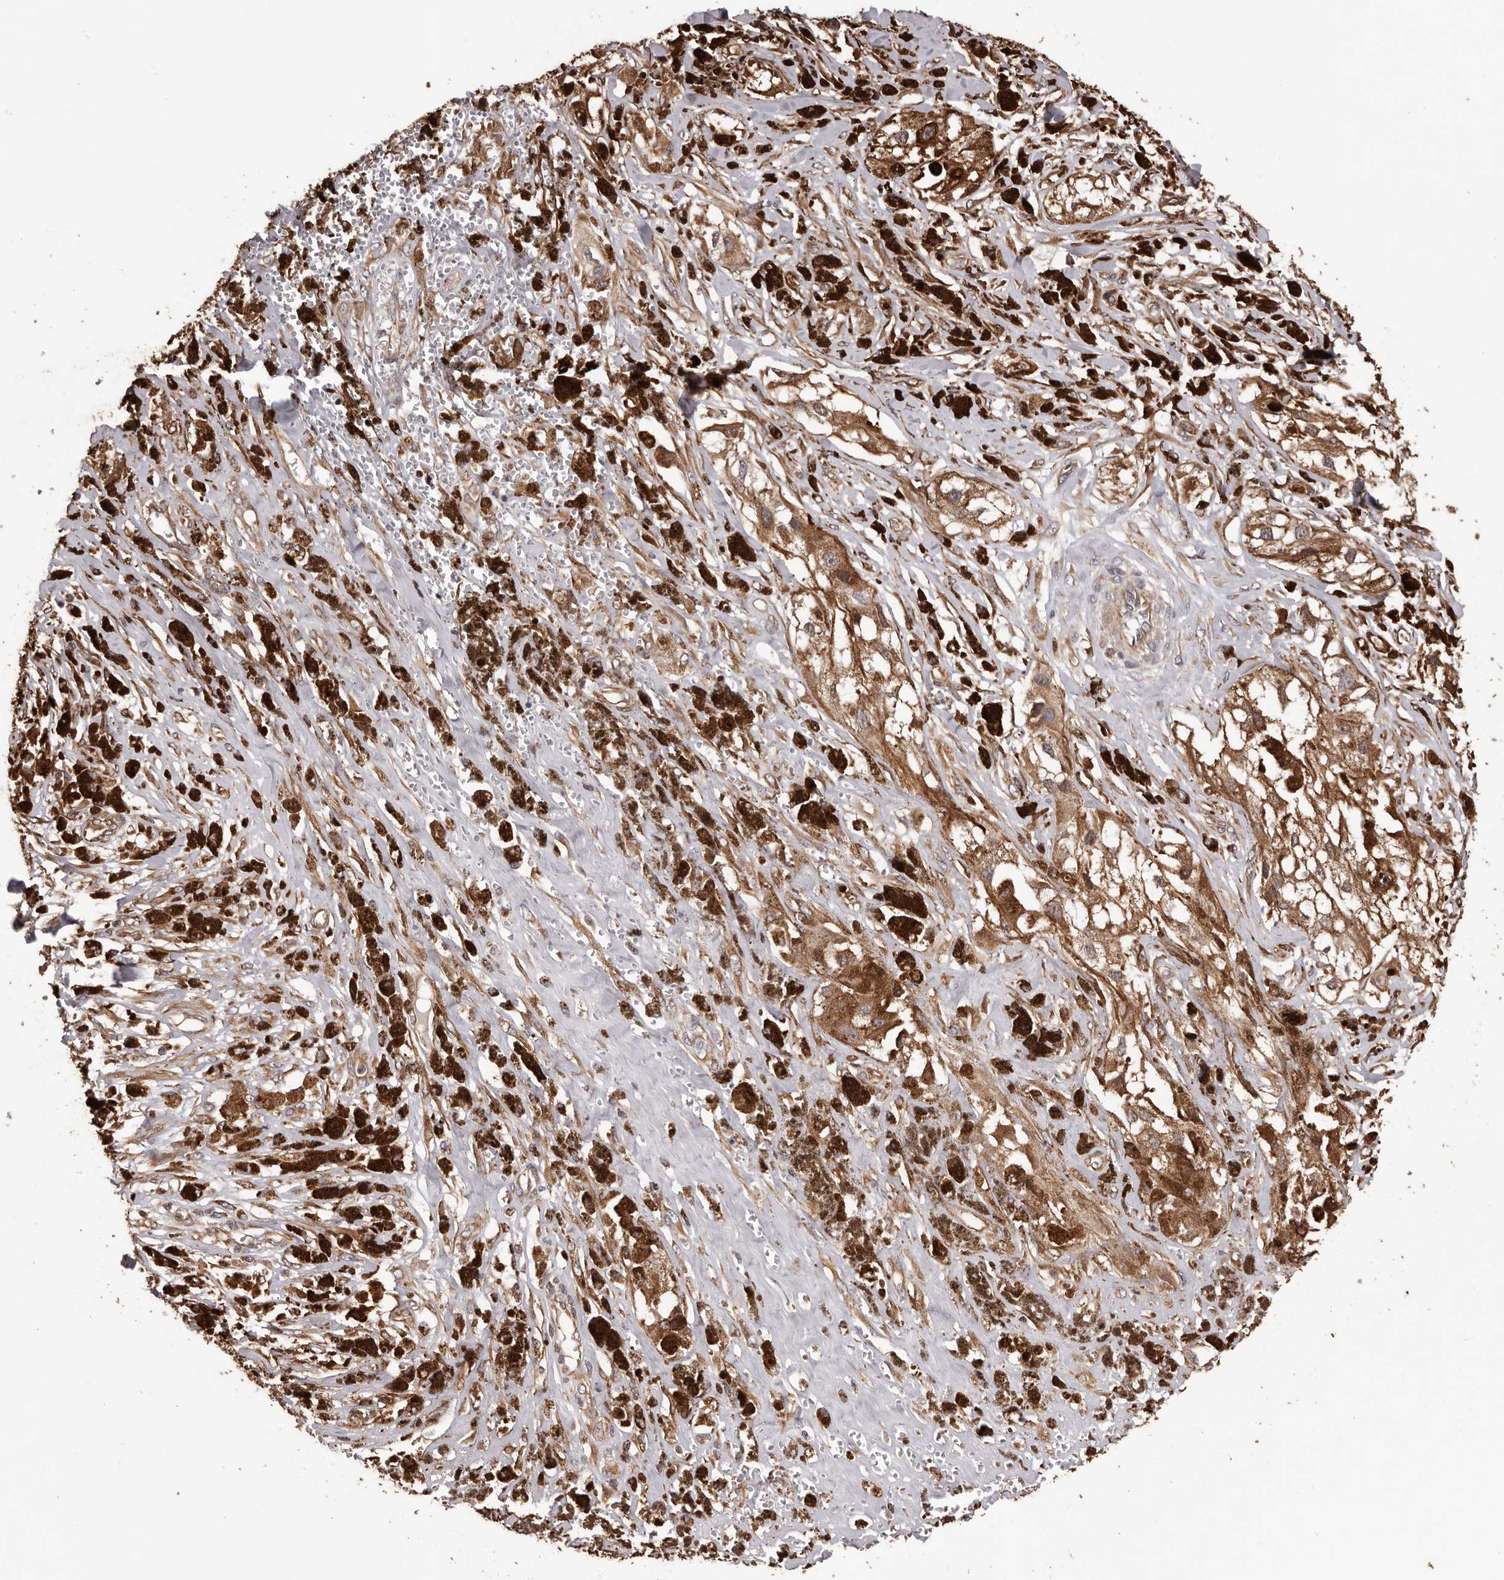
{"staining": {"intensity": "moderate", "quantity": ">75%", "location": "cytoplasmic/membranous"}, "tissue": "melanoma", "cell_type": "Tumor cells", "image_type": "cancer", "snomed": [{"axis": "morphology", "description": "Malignant melanoma, NOS"}, {"axis": "topography", "description": "Skin"}], "caption": "Tumor cells demonstrate medium levels of moderate cytoplasmic/membranous staining in about >75% of cells in human melanoma. Nuclei are stained in blue.", "gene": "CEP104", "patient": {"sex": "male", "age": 88}}